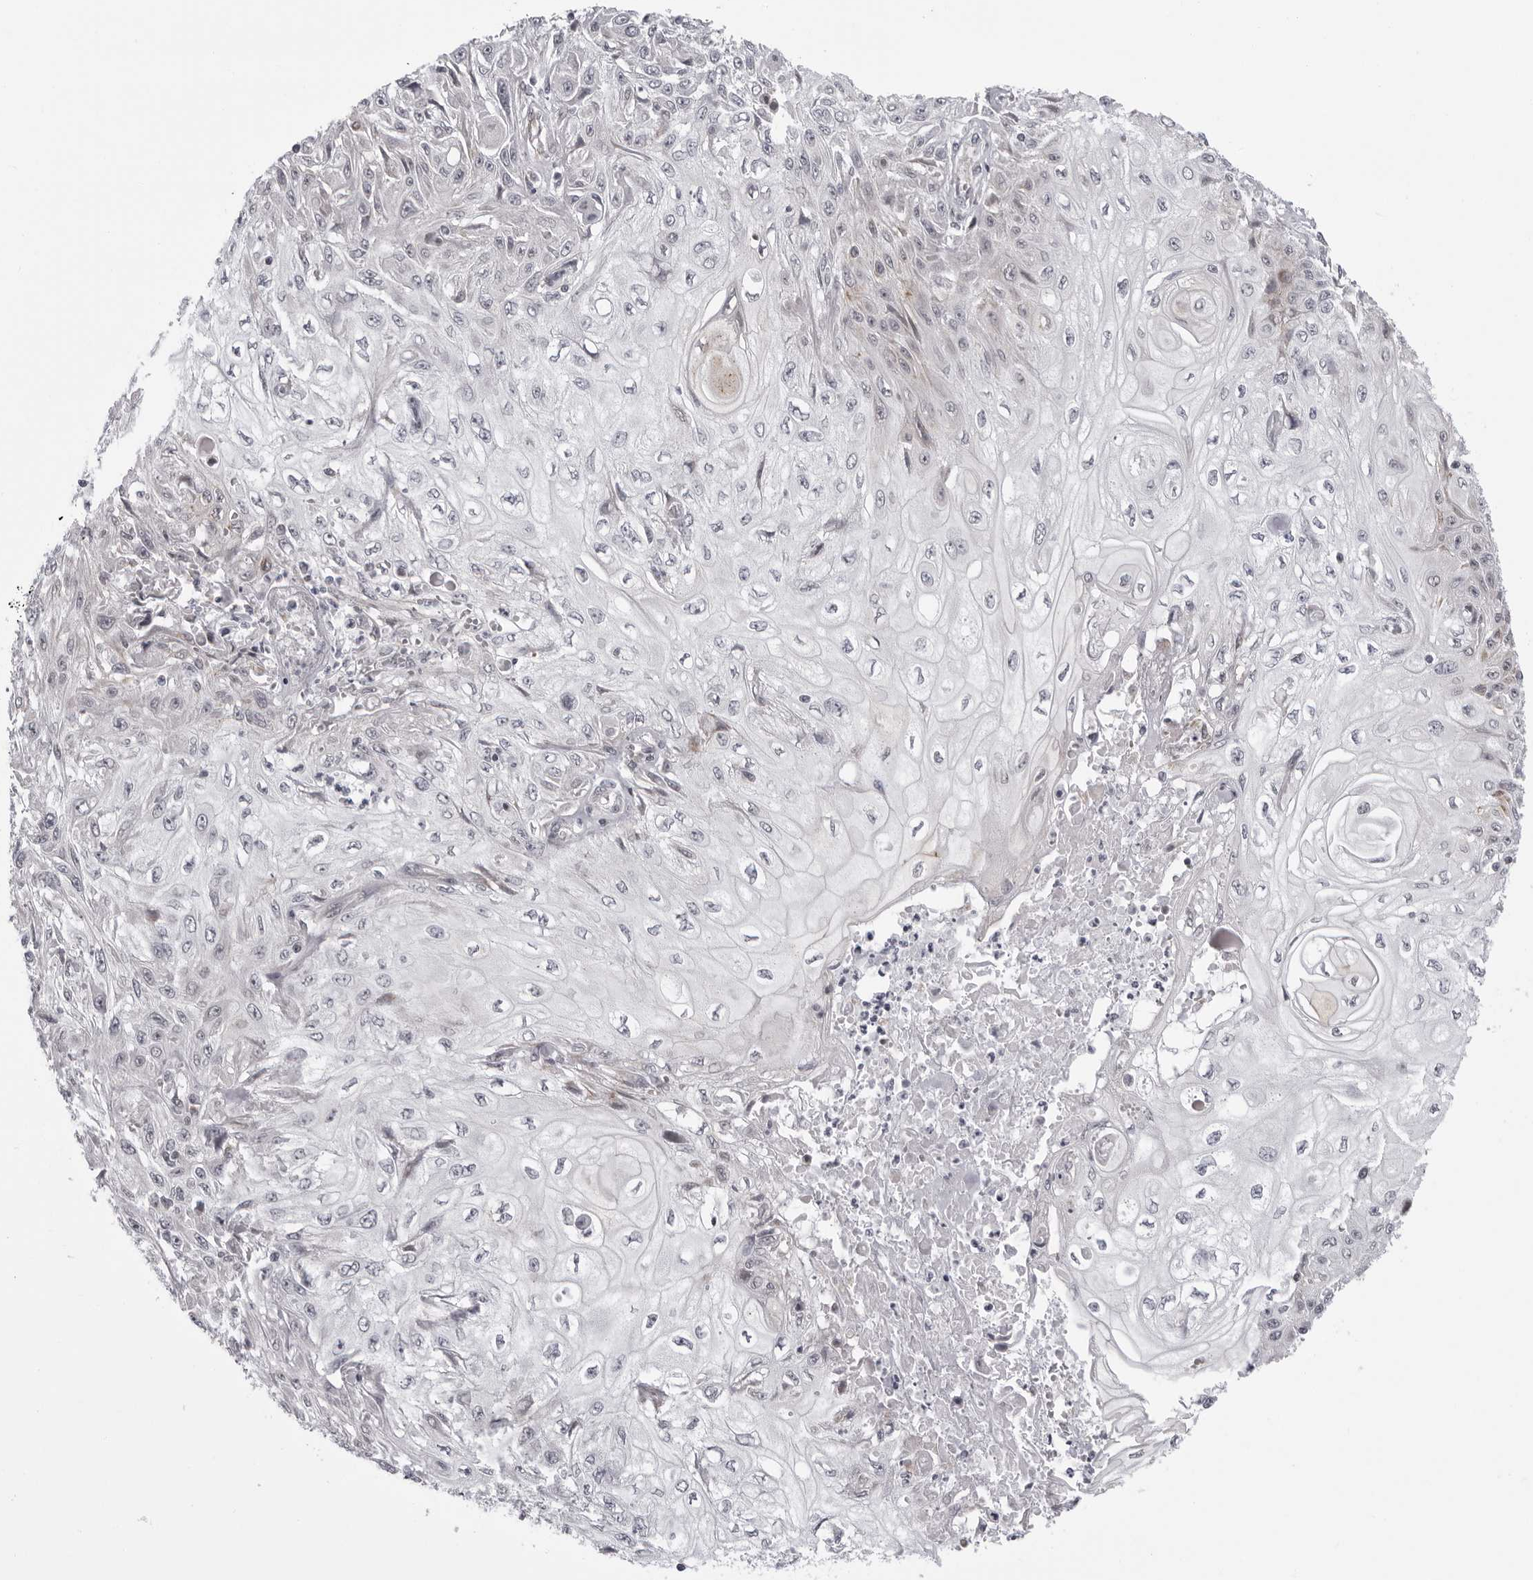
{"staining": {"intensity": "weak", "quantity": "<25%", "location": "cytoplasmic/membranous"}, "tissue": "skin cancer", "cell_type": "Tumor cells", "image_type": "cancer", "snomed": [{"axis": "morphology", "description": "Squamous cell carcinoma, NOS"}, {"axis": "morphology", "description": "Squamous cell carcinoma, metastatic, NOS"}, {"axis": "topography", "description": "Skin"}, {"axis": "topography", "description": "Lymph node"}], "caption": "DAB immunohistochemical staining of skin cancer demonstrates no significant positivity in tumor cells.", "gene": "MAPK12", "patient": {"sex": "male", "age": 75}}